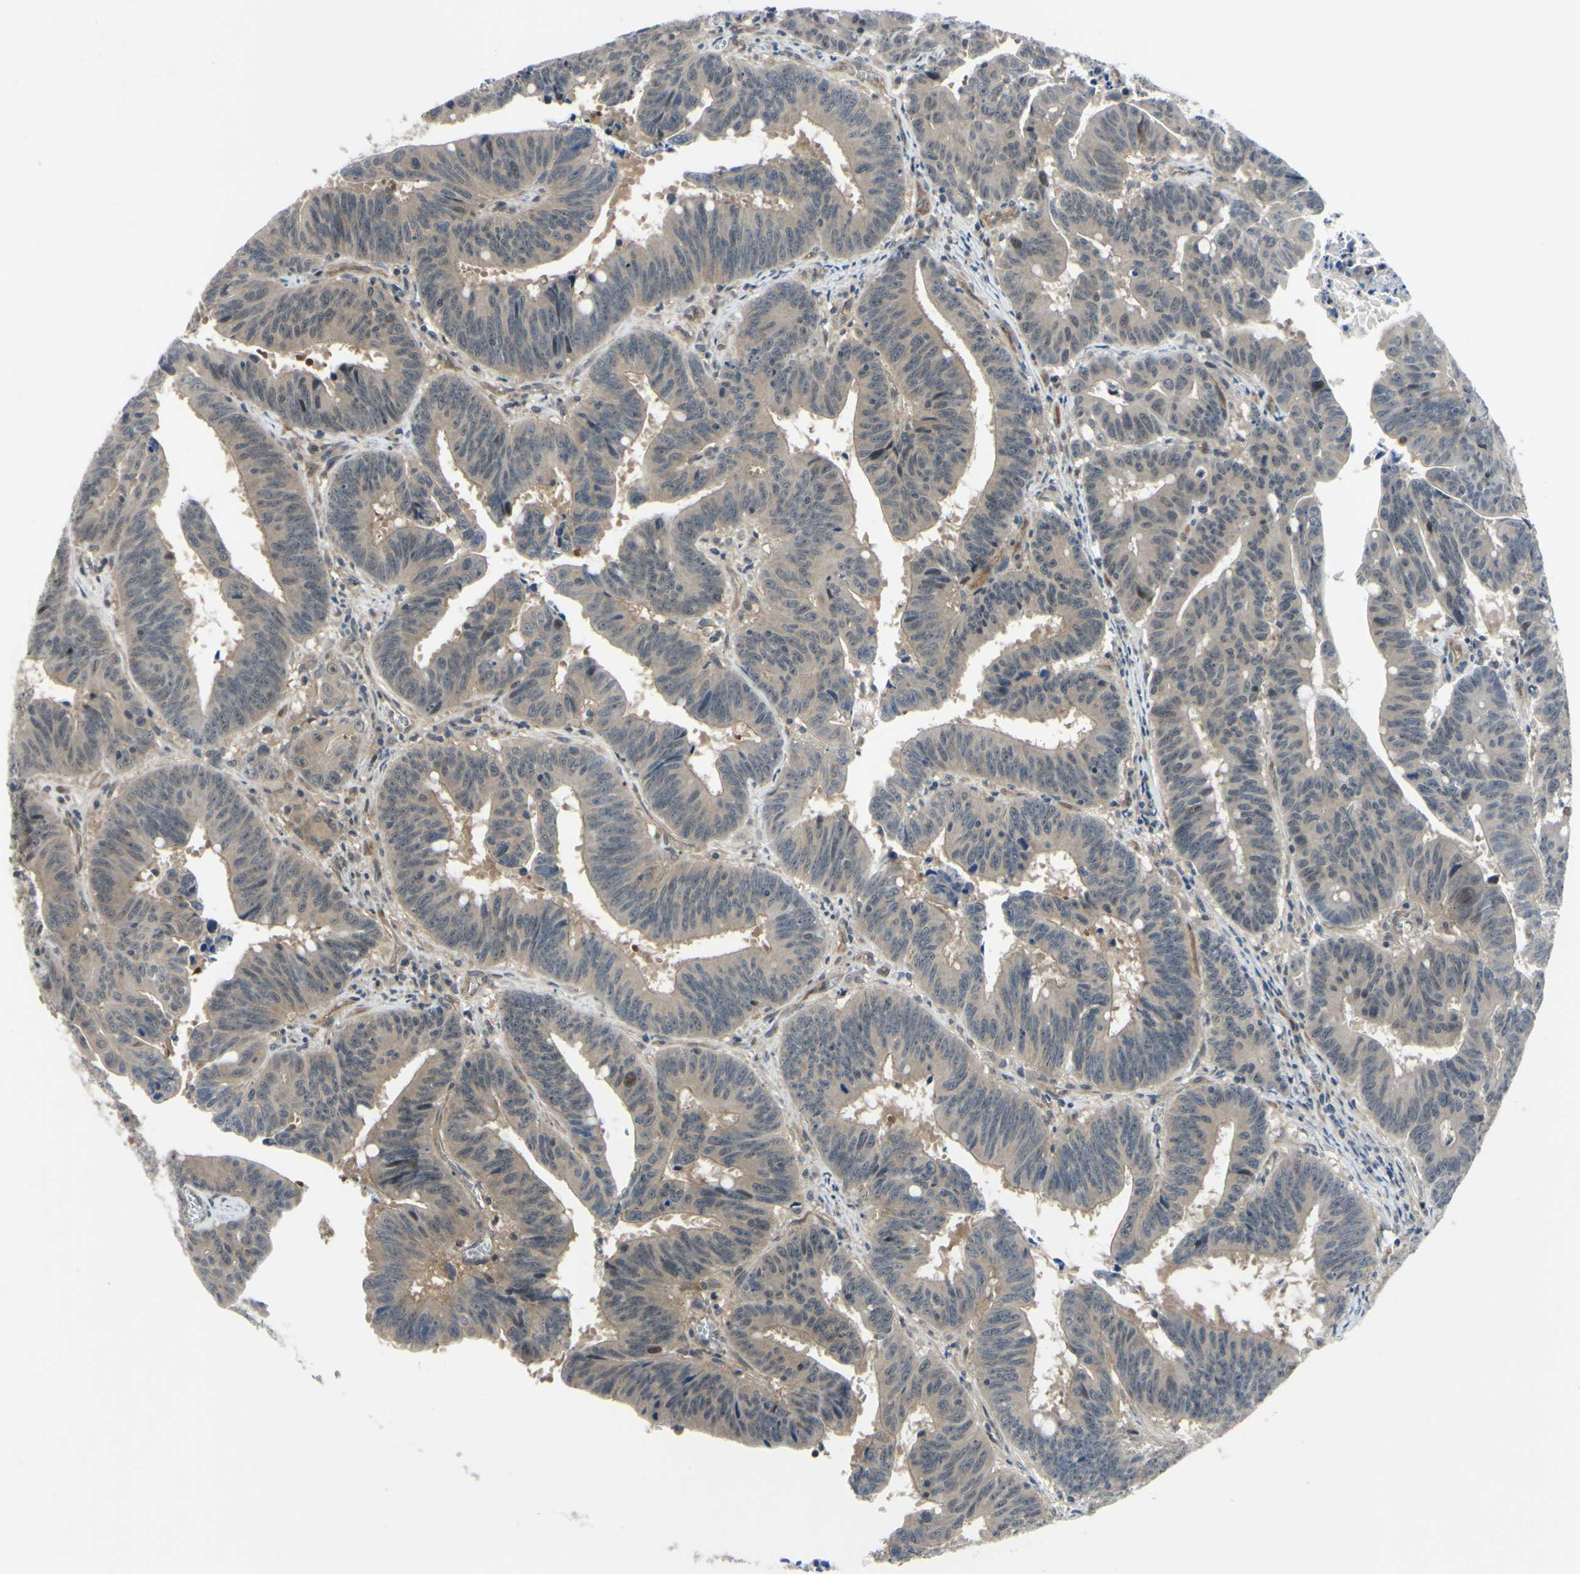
{"staining": {"intensity": "weak", "quantity": ">75%", "location": "cytoplasmic/membranous"}, "tissue": "colorectal cancer", "cell_type": "Tumor cells", "image_type": "cancer", "snomed": [{"axis": "morphology", "description": "Adenocarcinoma, NOS"}, {"axis": "topography", "description": "Colon"}], "caption": "IHC image of neoplastic tissue: human colorectal cancer (adenocarcinoma) stained using immunohistochemistry displays low levels of weak protein expression localized specifically in the cytoplasmic/membranous of tumor cells, appearing as a cytoplasmic/membranous brown color.", "gene": "COMMD9", "patient": {"sex": "male", "age": 45}}